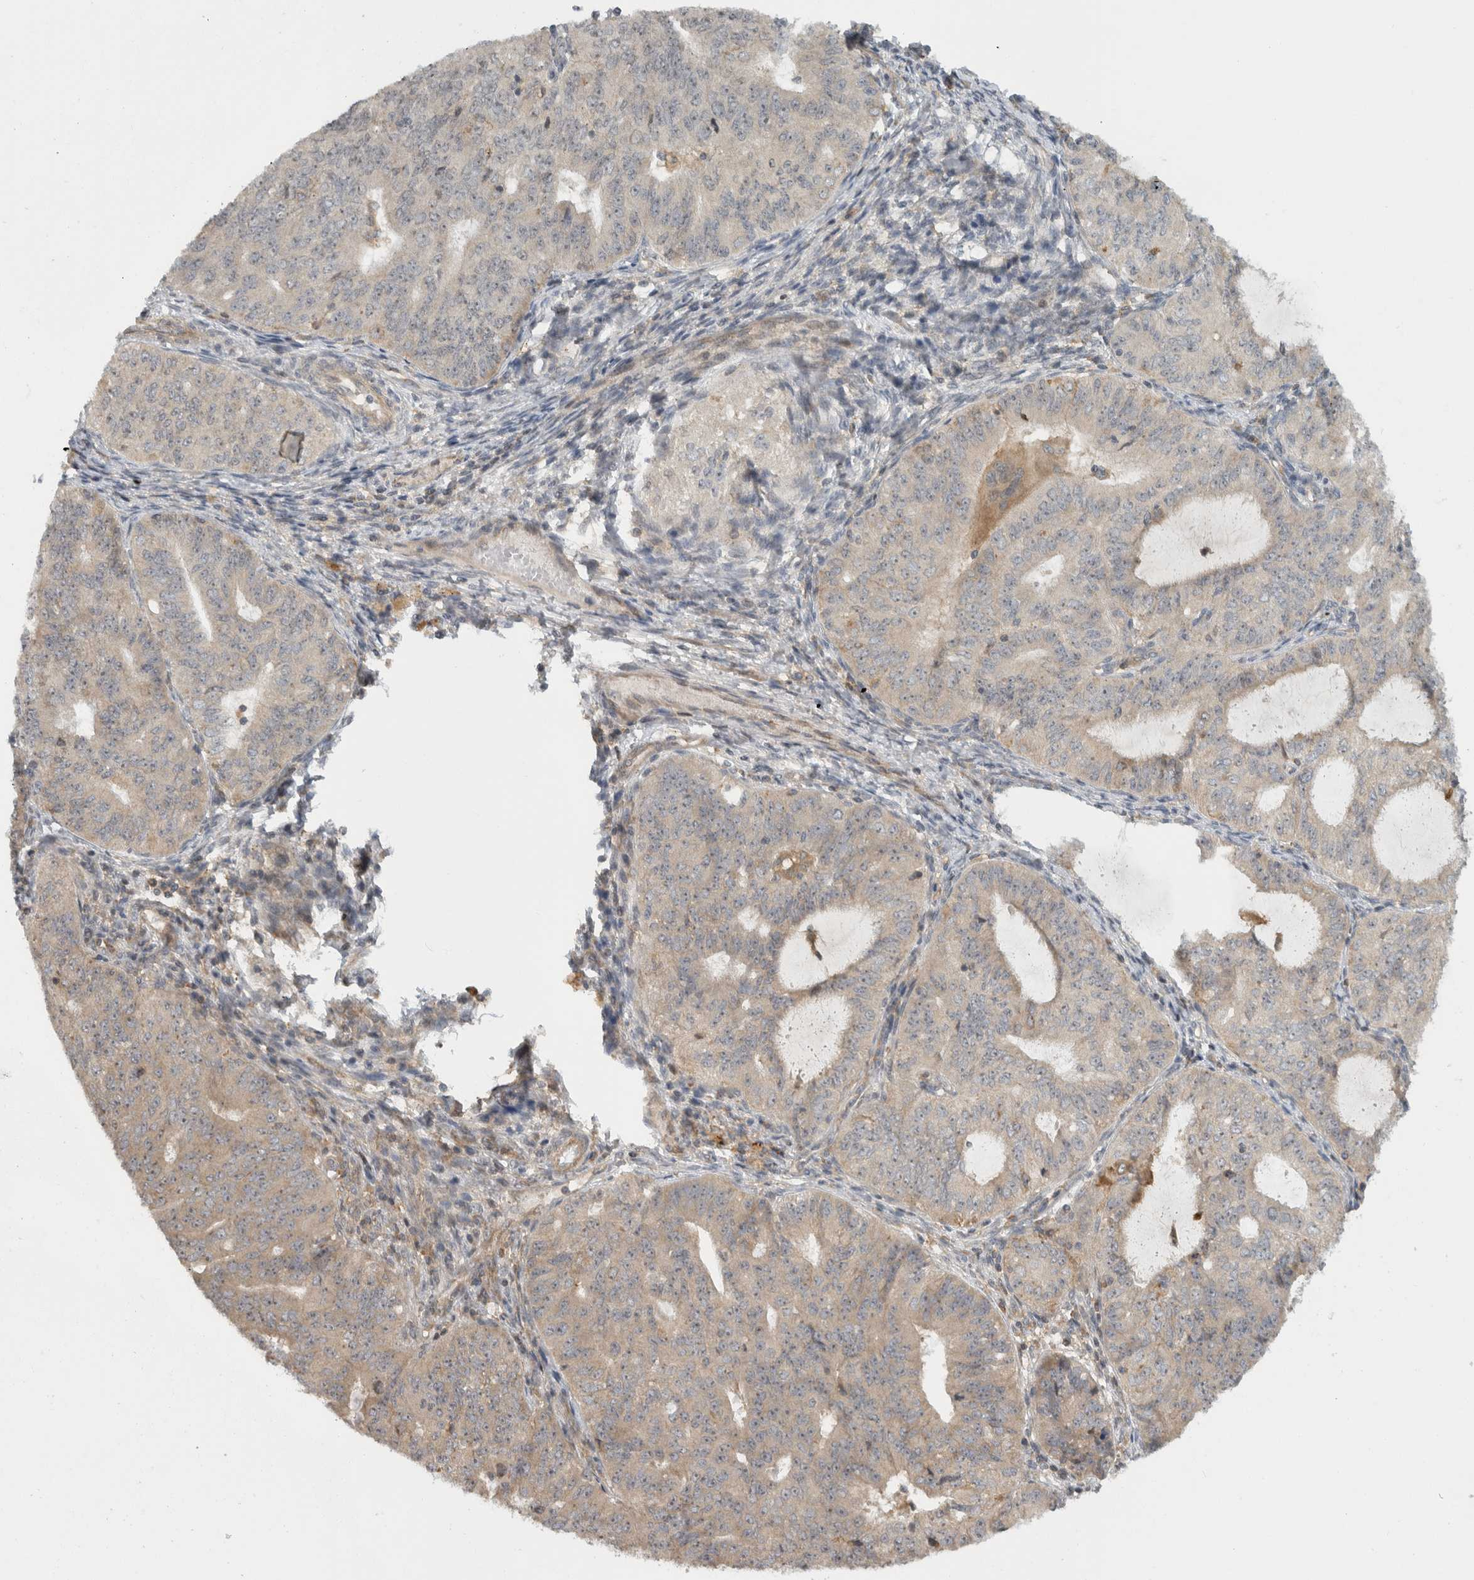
{"staining": {"intensity": "weak", "quantity": "25%-75%", "location": "cytoplasmic/membranous"}, "tissue": "endometrial cancer", "cell_type": "Tumor cells", "image_type": "cancer", "snomed": [{"axis": "morphology", "description": "Adenocarcinoma, NOS"}, {"axis": "topography", "description": "Endometrium"}], "caption": "Weak cytoplasmic/membranous positivity is seen in approximately 25%-75% of tumor cells in adenocarcinoma (endometrial).", "gene": "WASF2", "patient": {"sex": "female", "age": 32}}